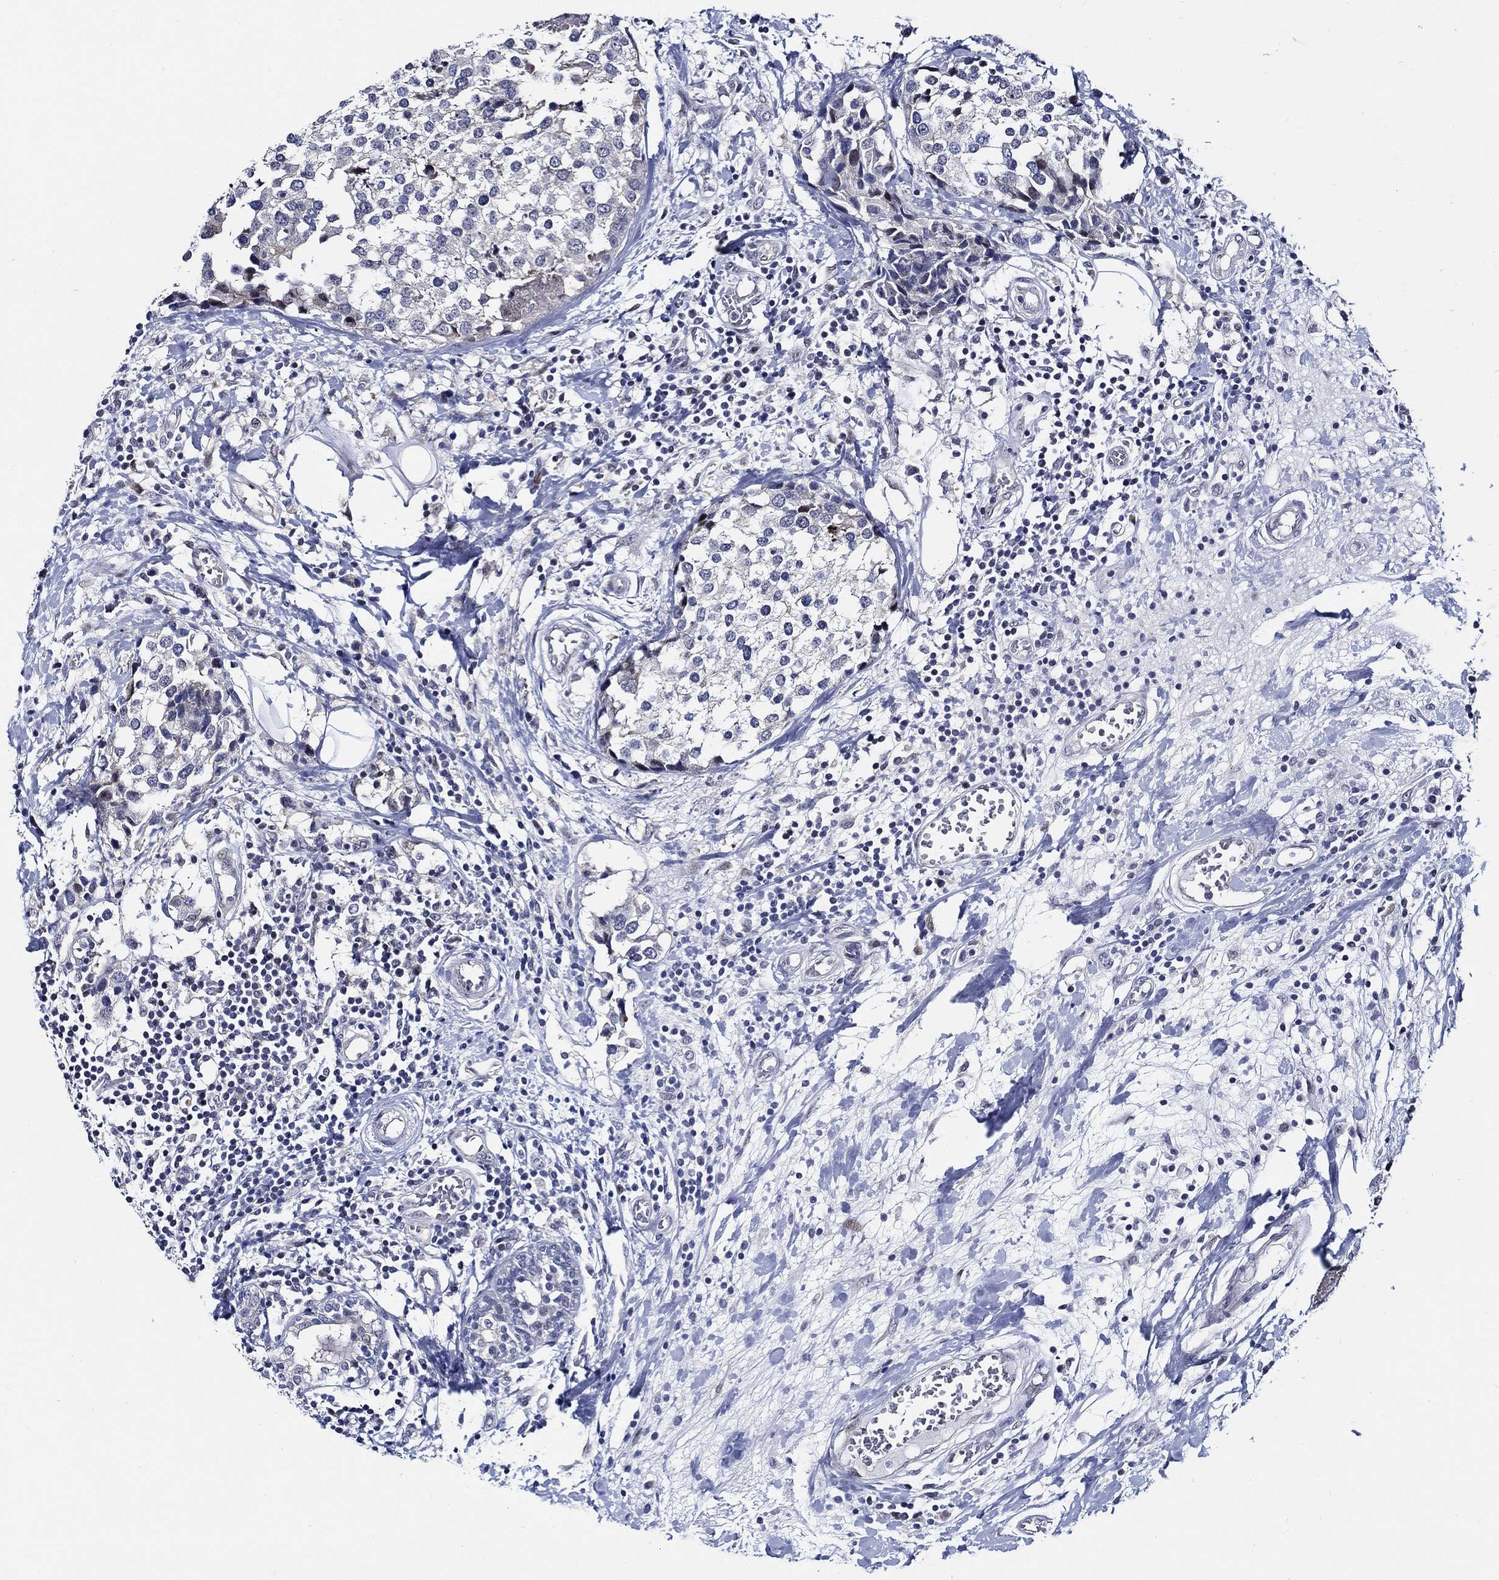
{"staining": {"intensity": "negative", "quantity": "none", "location": "none"}, "tissue": "breast cancer", "cell_type": "Tumor cells", "image_type": "cancer", "snomed": [{"axis": "morphology", "description": "Lobular carcinoma"}, {"axis": "topography", "description": "Breast"}], "caption": "DAB immunohistochemical staining of lobular carcinoma (breast) shows no significant positivity in tumor cells.", "gene": "C8orf48", "patient": {"sex": "female", "age": 59}}